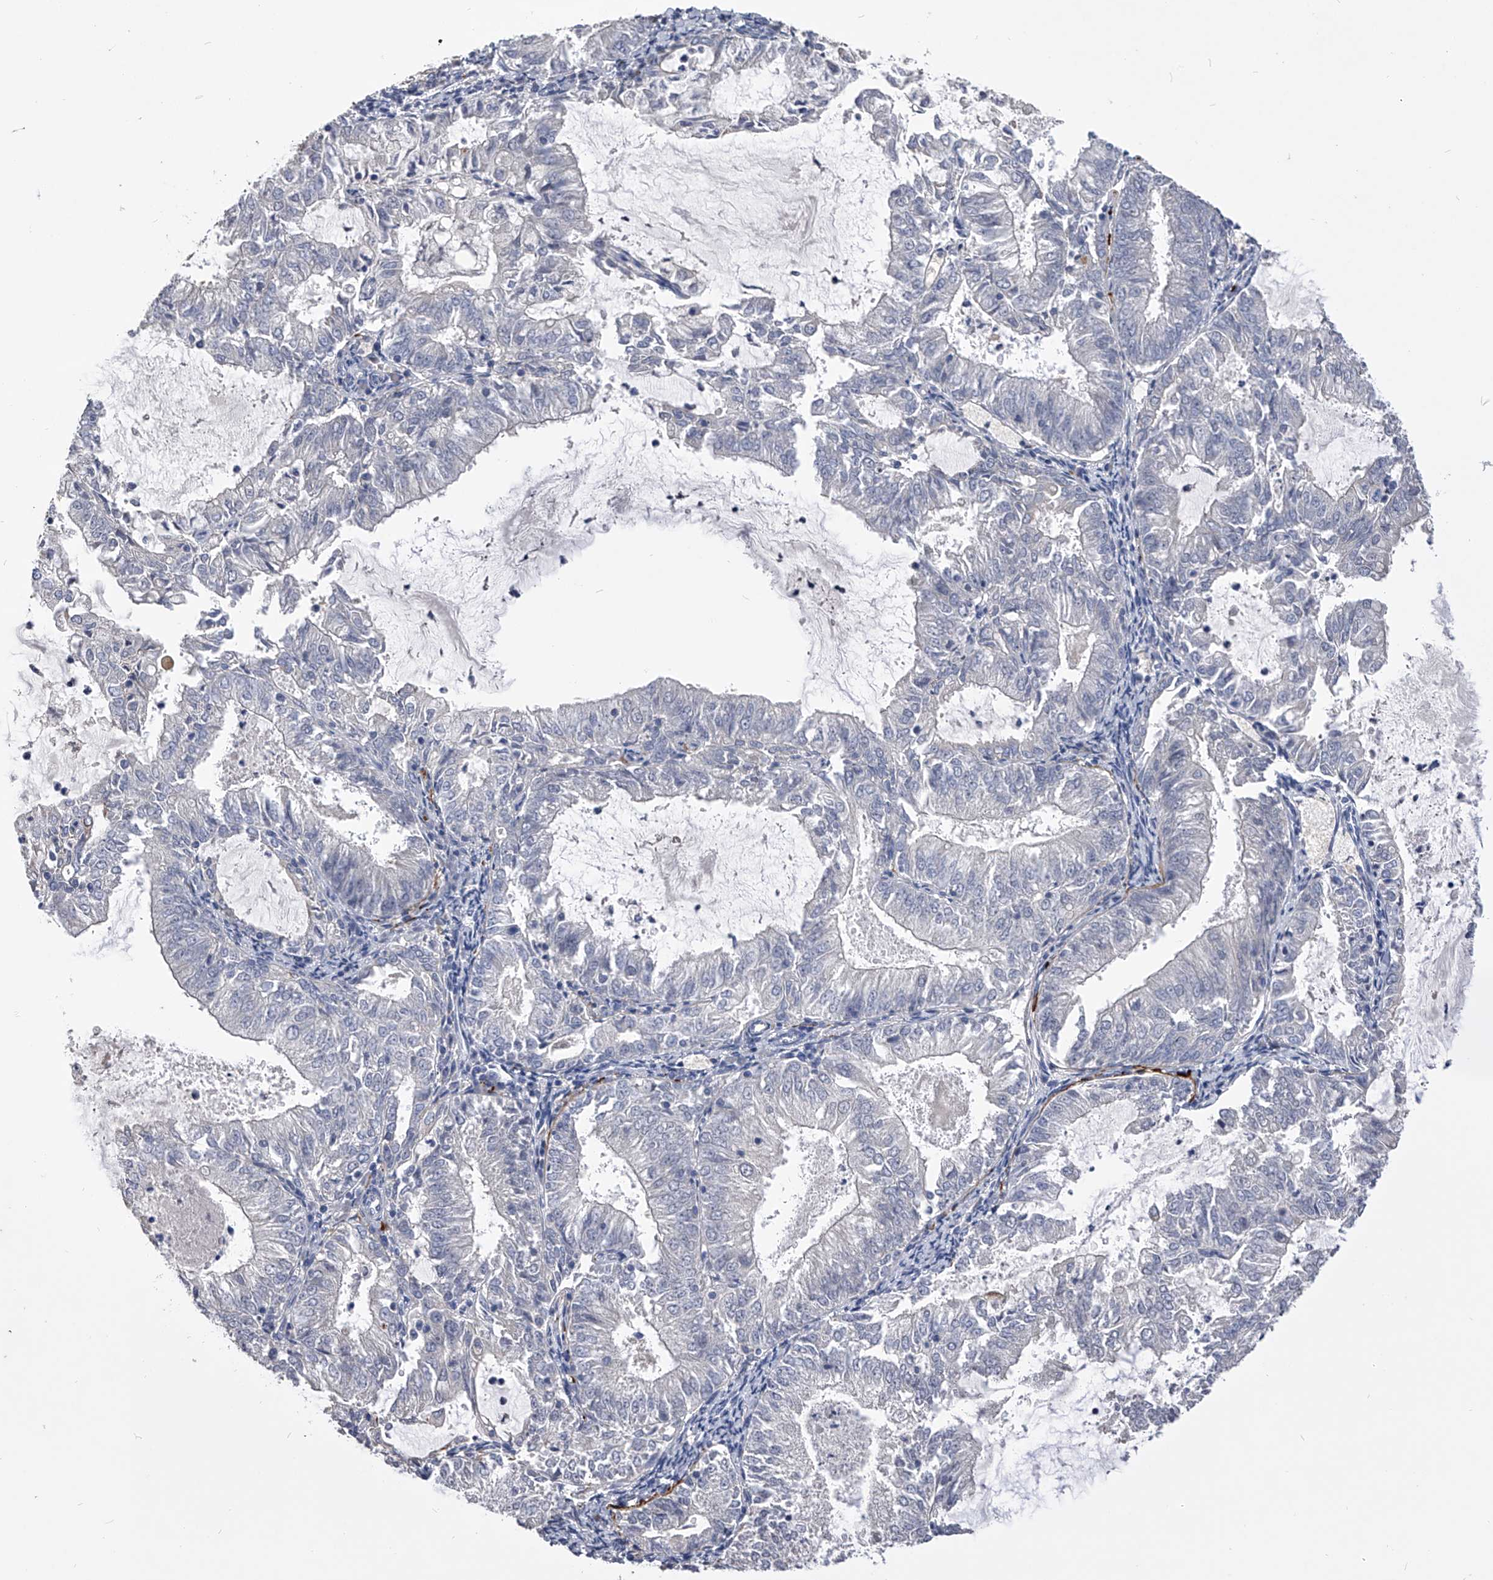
{"staining": {"intensity": "negative", "quantity": "none", "location": "none"}, "tissue": "endometrial cancer", "cell_type": "Tumor cells", "image_type": "cancer", "snomed": [{"axis": "morphology", "description": "Adenocarcinoma, NOS"}, {"axis": "topography", "description": "Endometrium"}], "caption": "The micrograph exhibits no staining of tumor cells in endometrial cancer.", "gene": "MDN1", "patient": {"sex": "female", "age": 57}}